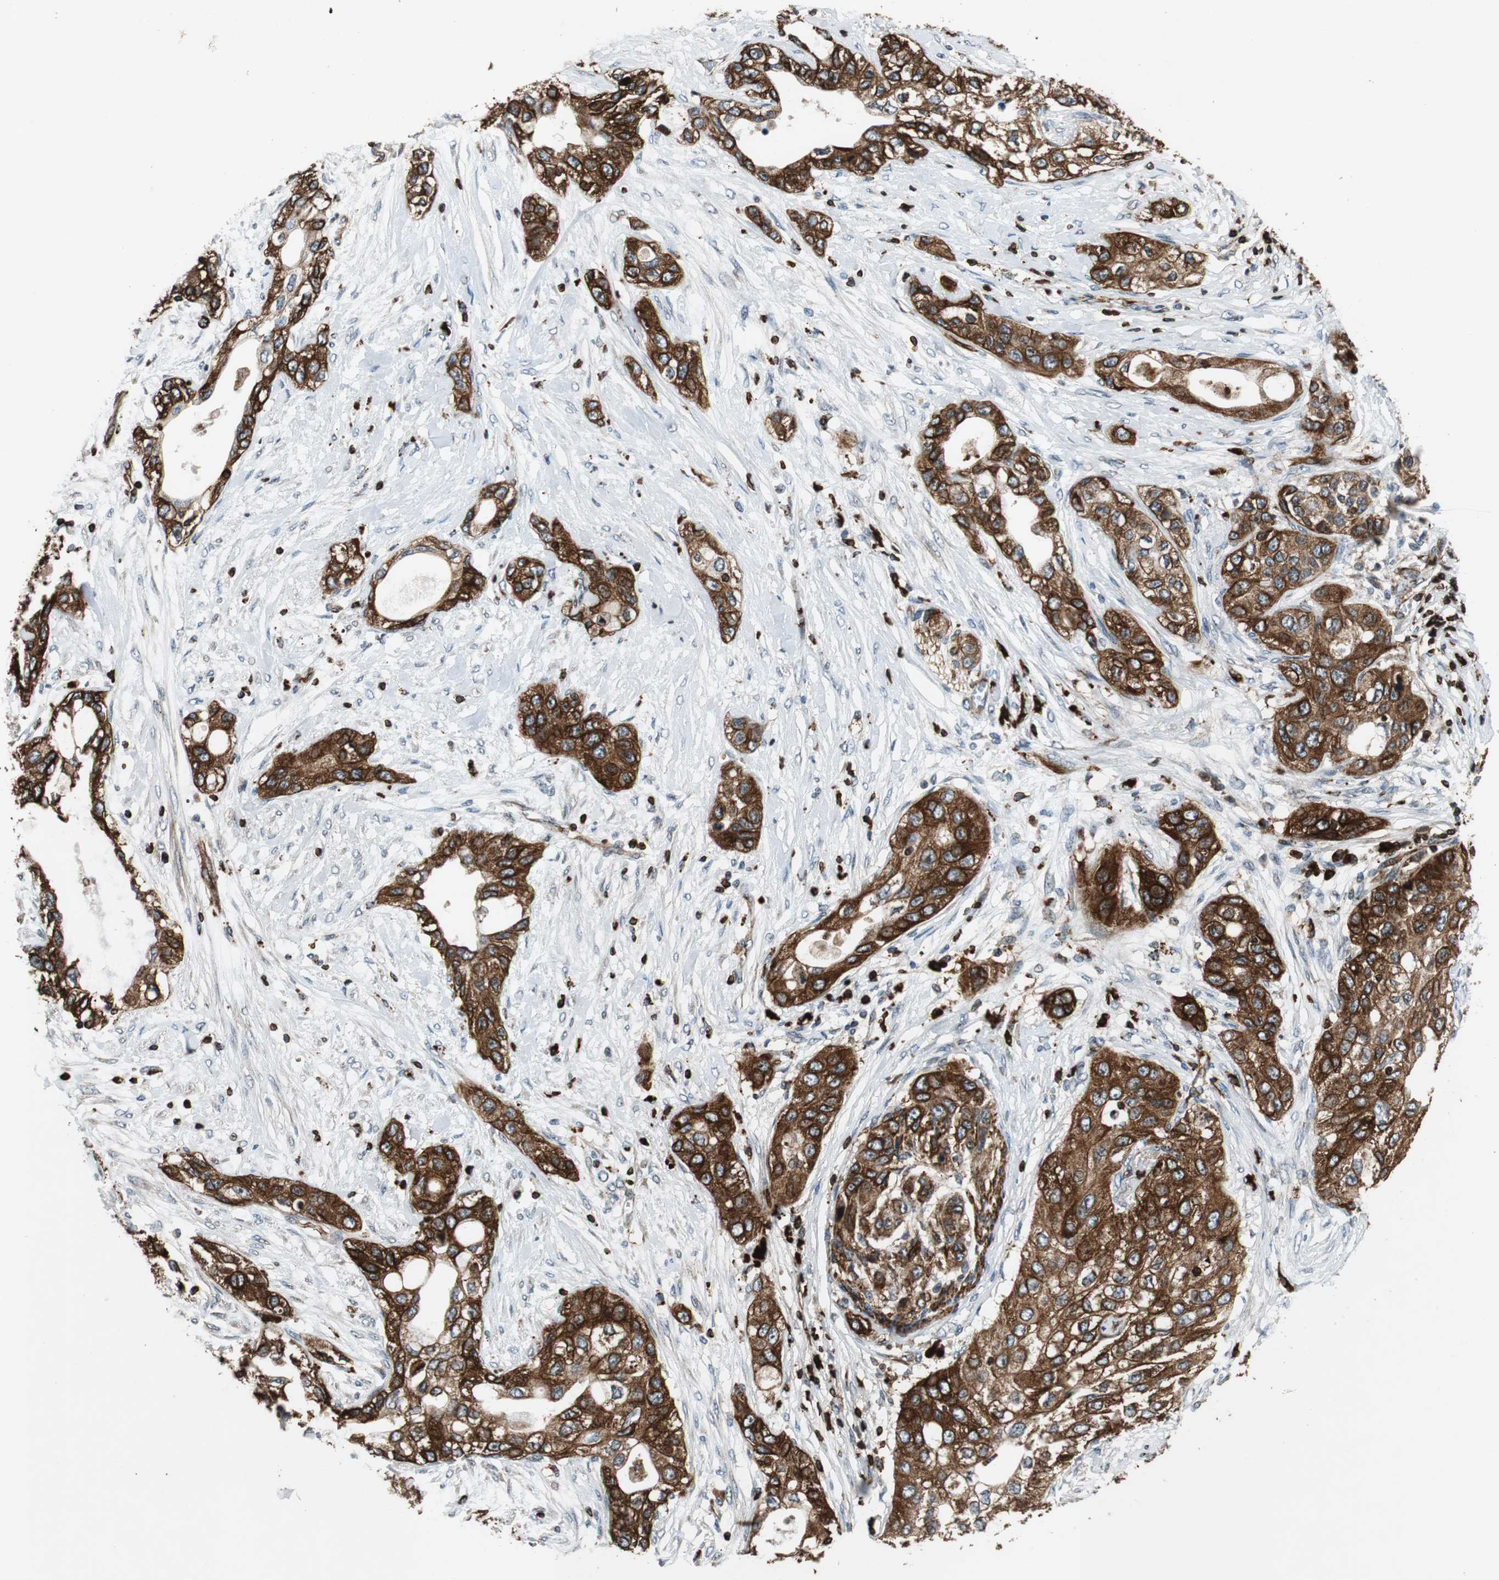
{"staining": {"intensity": "strong", "quantity": ">75%", "location": "cytoplasmic/membranous"}, "tissue": "pancreatic cancer", "cell_type": "Tumor cells", "image_type": "cancer", "snomed": [{"axis": "morphology", "description": "Adenocarcinoma, NOS"}, {"axis": "topography", "description": "Pancreas"}], "caption": "Pancreatic adenocarcinoma tissue shows strong cytoplasmic/membranous staining in approximately >75% of tumor cells, visualized by immunohistochemistry.", "gene": "TUBA4A", "patient": {"sex": "female", "age": 70}}